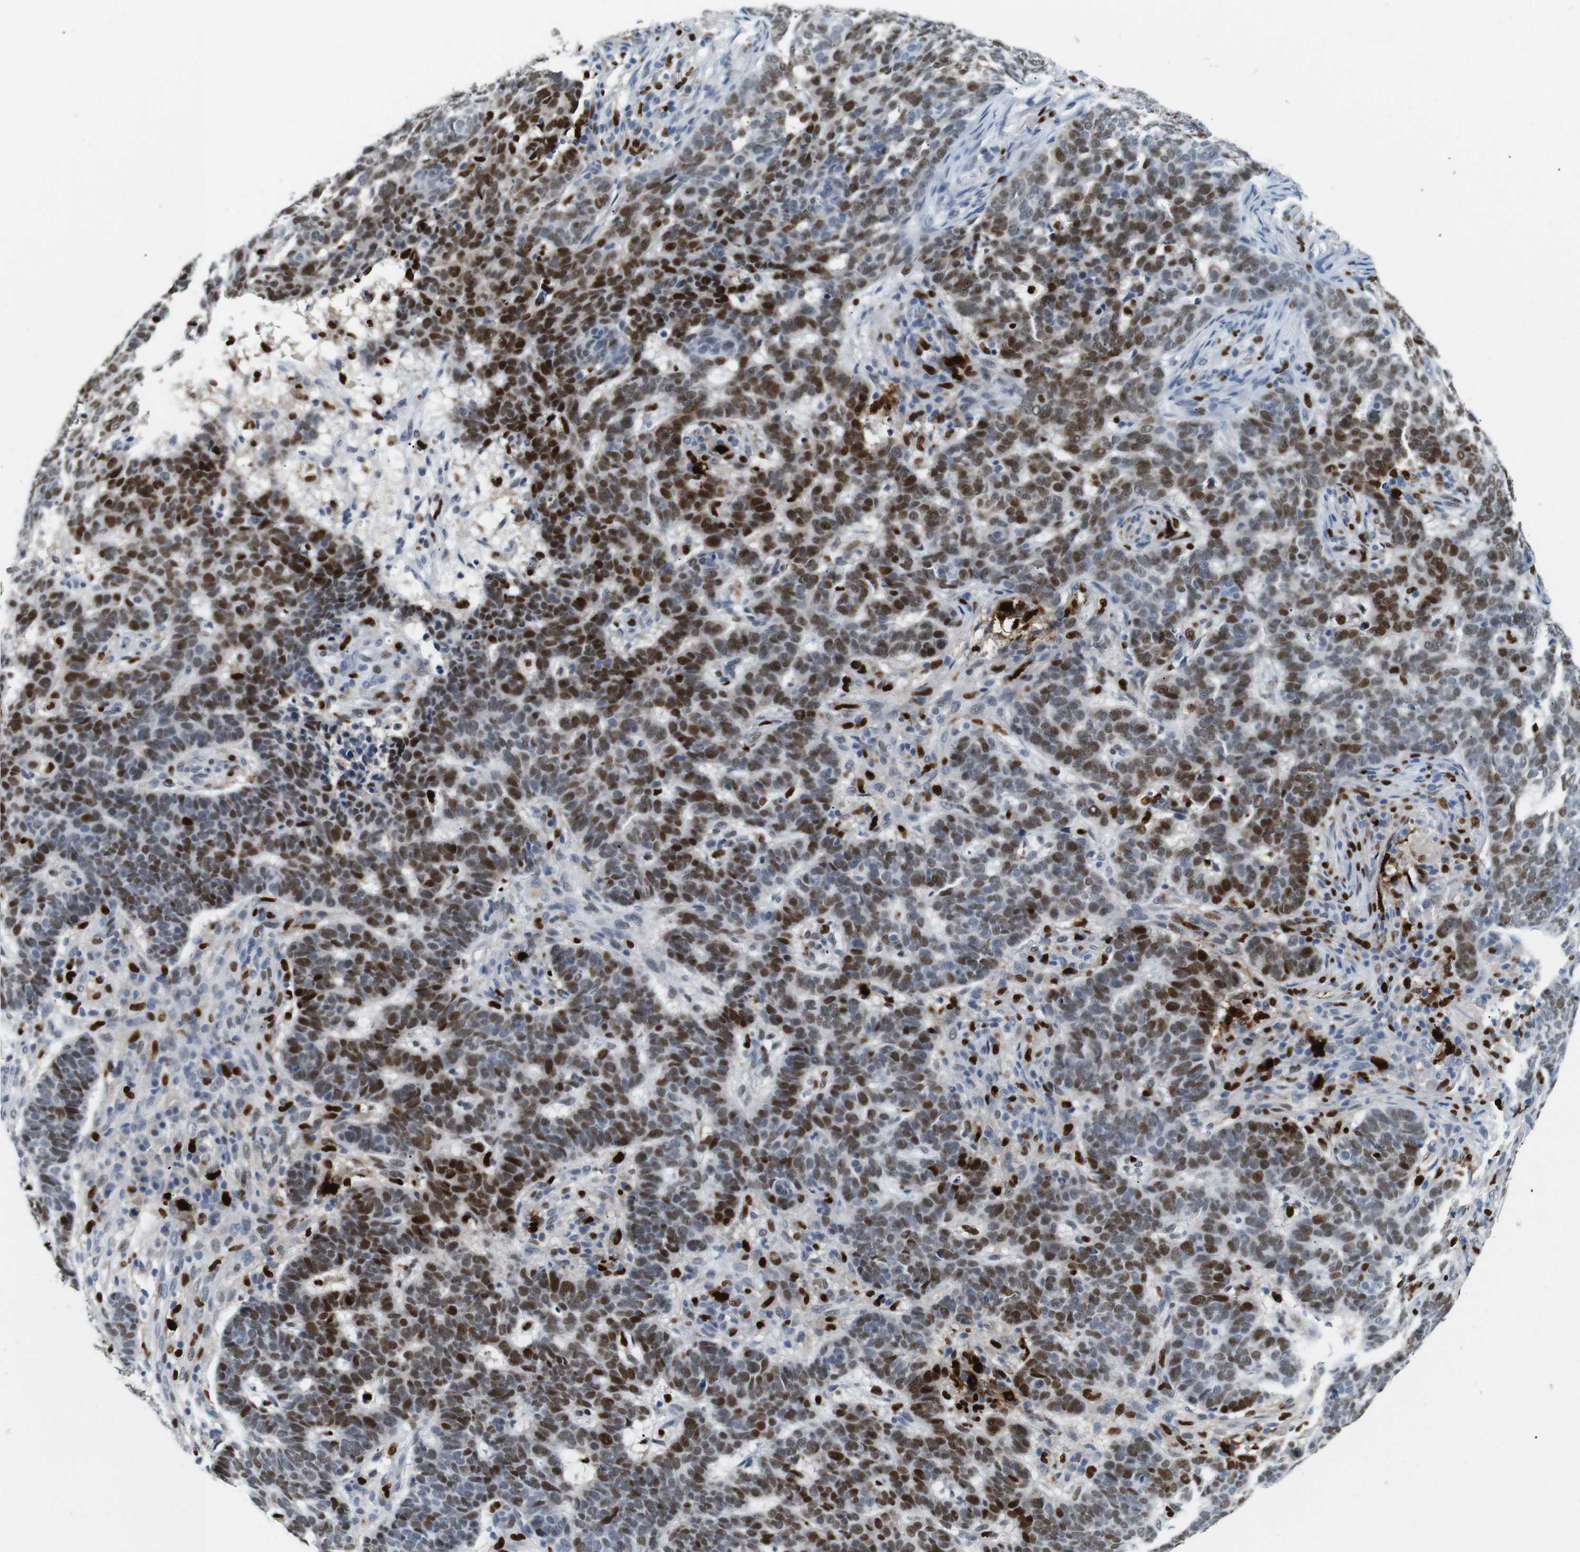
{"staining": {"intensity": "moderate", "quantity": ">75%", "location": "nuclear"}, "tissue": "skin cancer", "cell_type": "Tumor cells", "image_type": "cancer", "snomed": [{"axis": "morphology", "description": "Basal cell carcinoma"}, {"axis": "topography", "description": "Skin"}], "caption": "About >75% of tumor cells in human skin cancer show moderate nuclear protein staining as visualized by brown immunohistochemical staining.", "gene": "IRF8", "patient": {"sex": "male", "age": 85}}